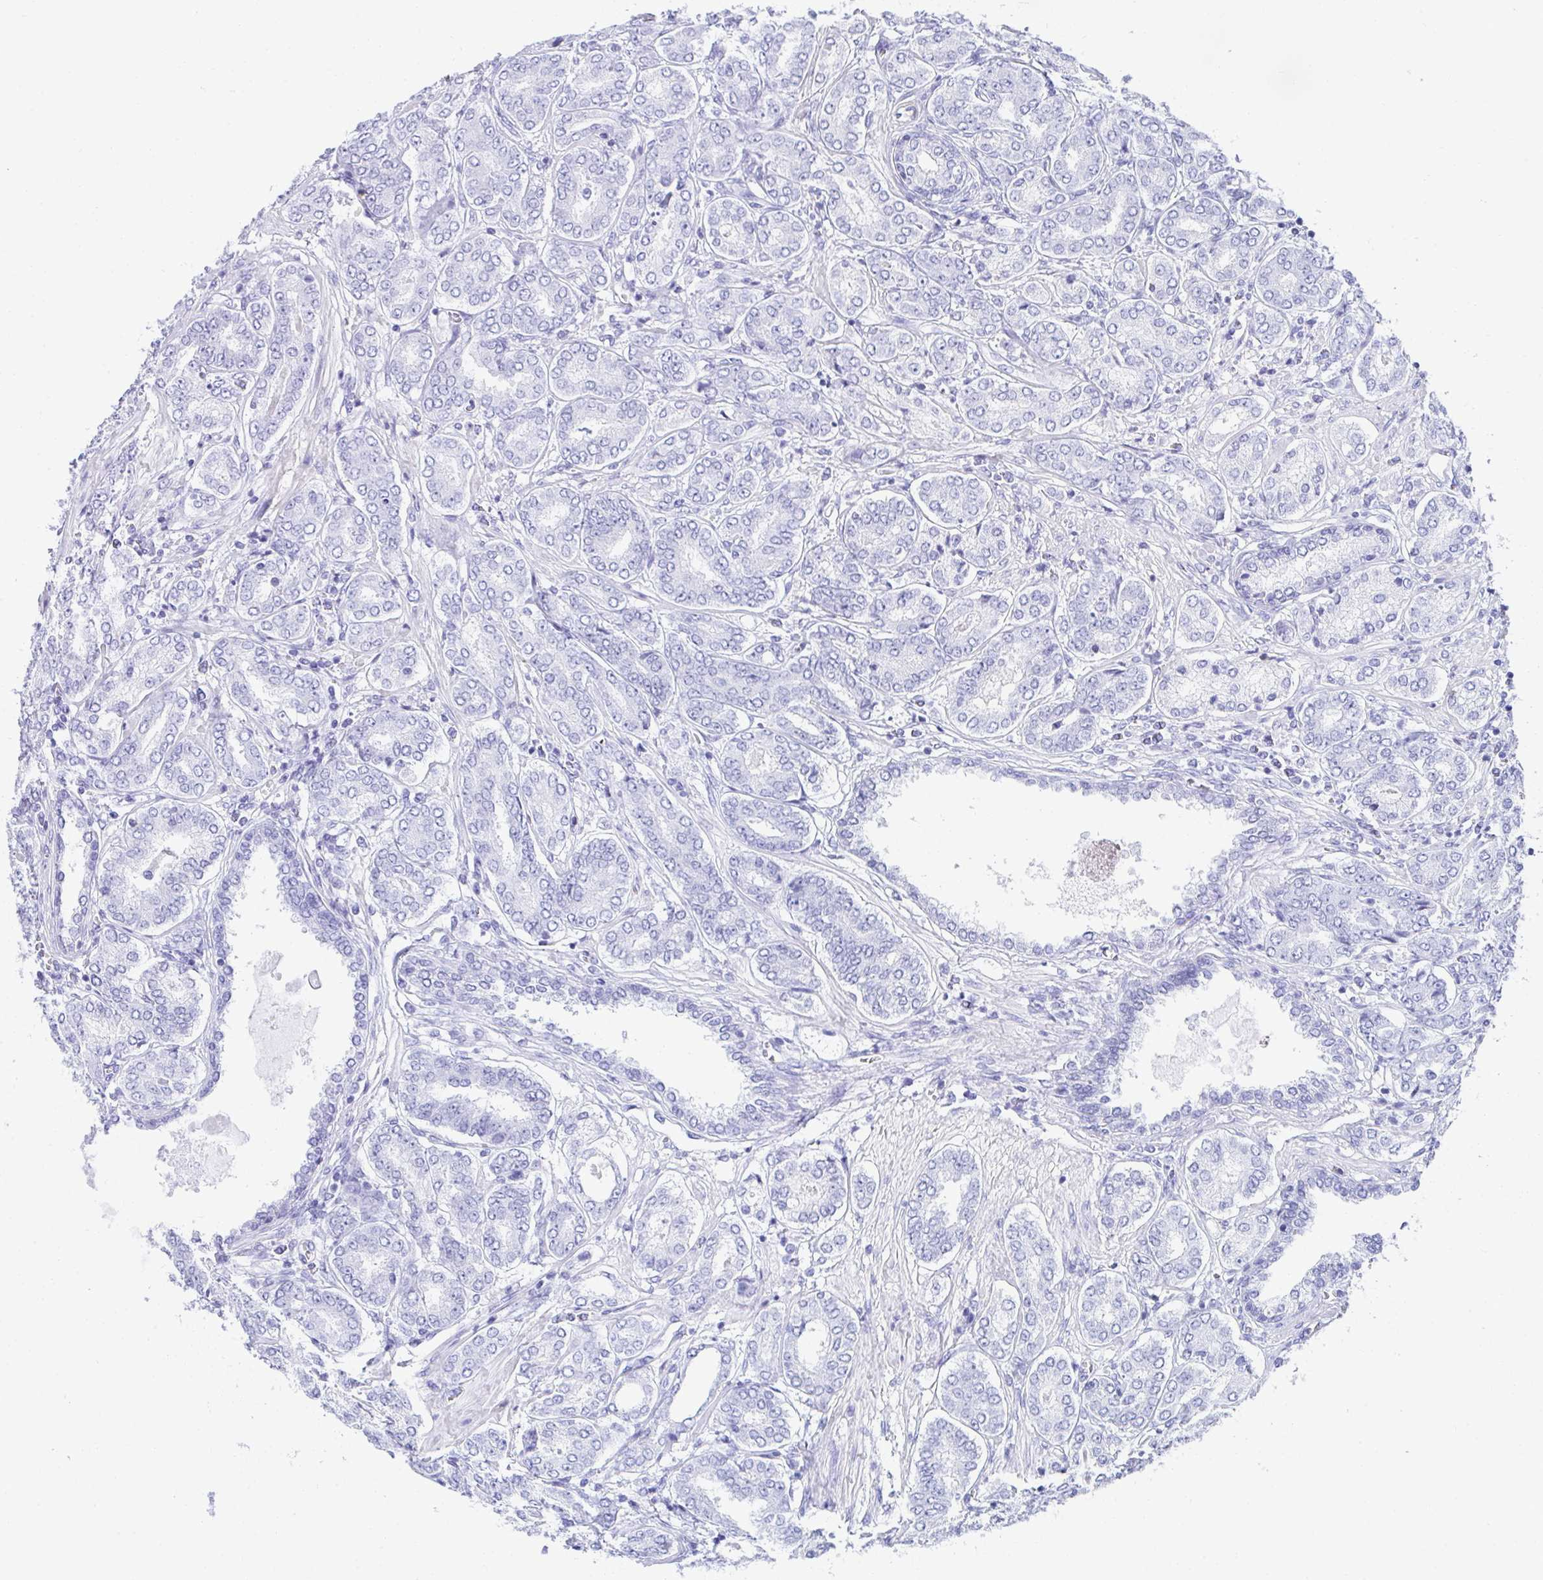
{"staining": {"intensity": "negative", "quantity": "none", "location": "none"}, "tissue": "prostate cancer", "cell_type": "Tumor cells", "image_type": "cancer", "snomed": [{"axis": "morphology", "description": "Adenocarcinoma, High grade"}, {"axis": "topography", "description": "Prostate"}], "caption": "An IHC histopathology image of prostate adenocarcinoma (high-grade) is shown. There is no staining in tumor cells of prostate adenocarcinoma (high-grade).", "gene": "CD7", "patient": {"sex": "male", "age": 72}}